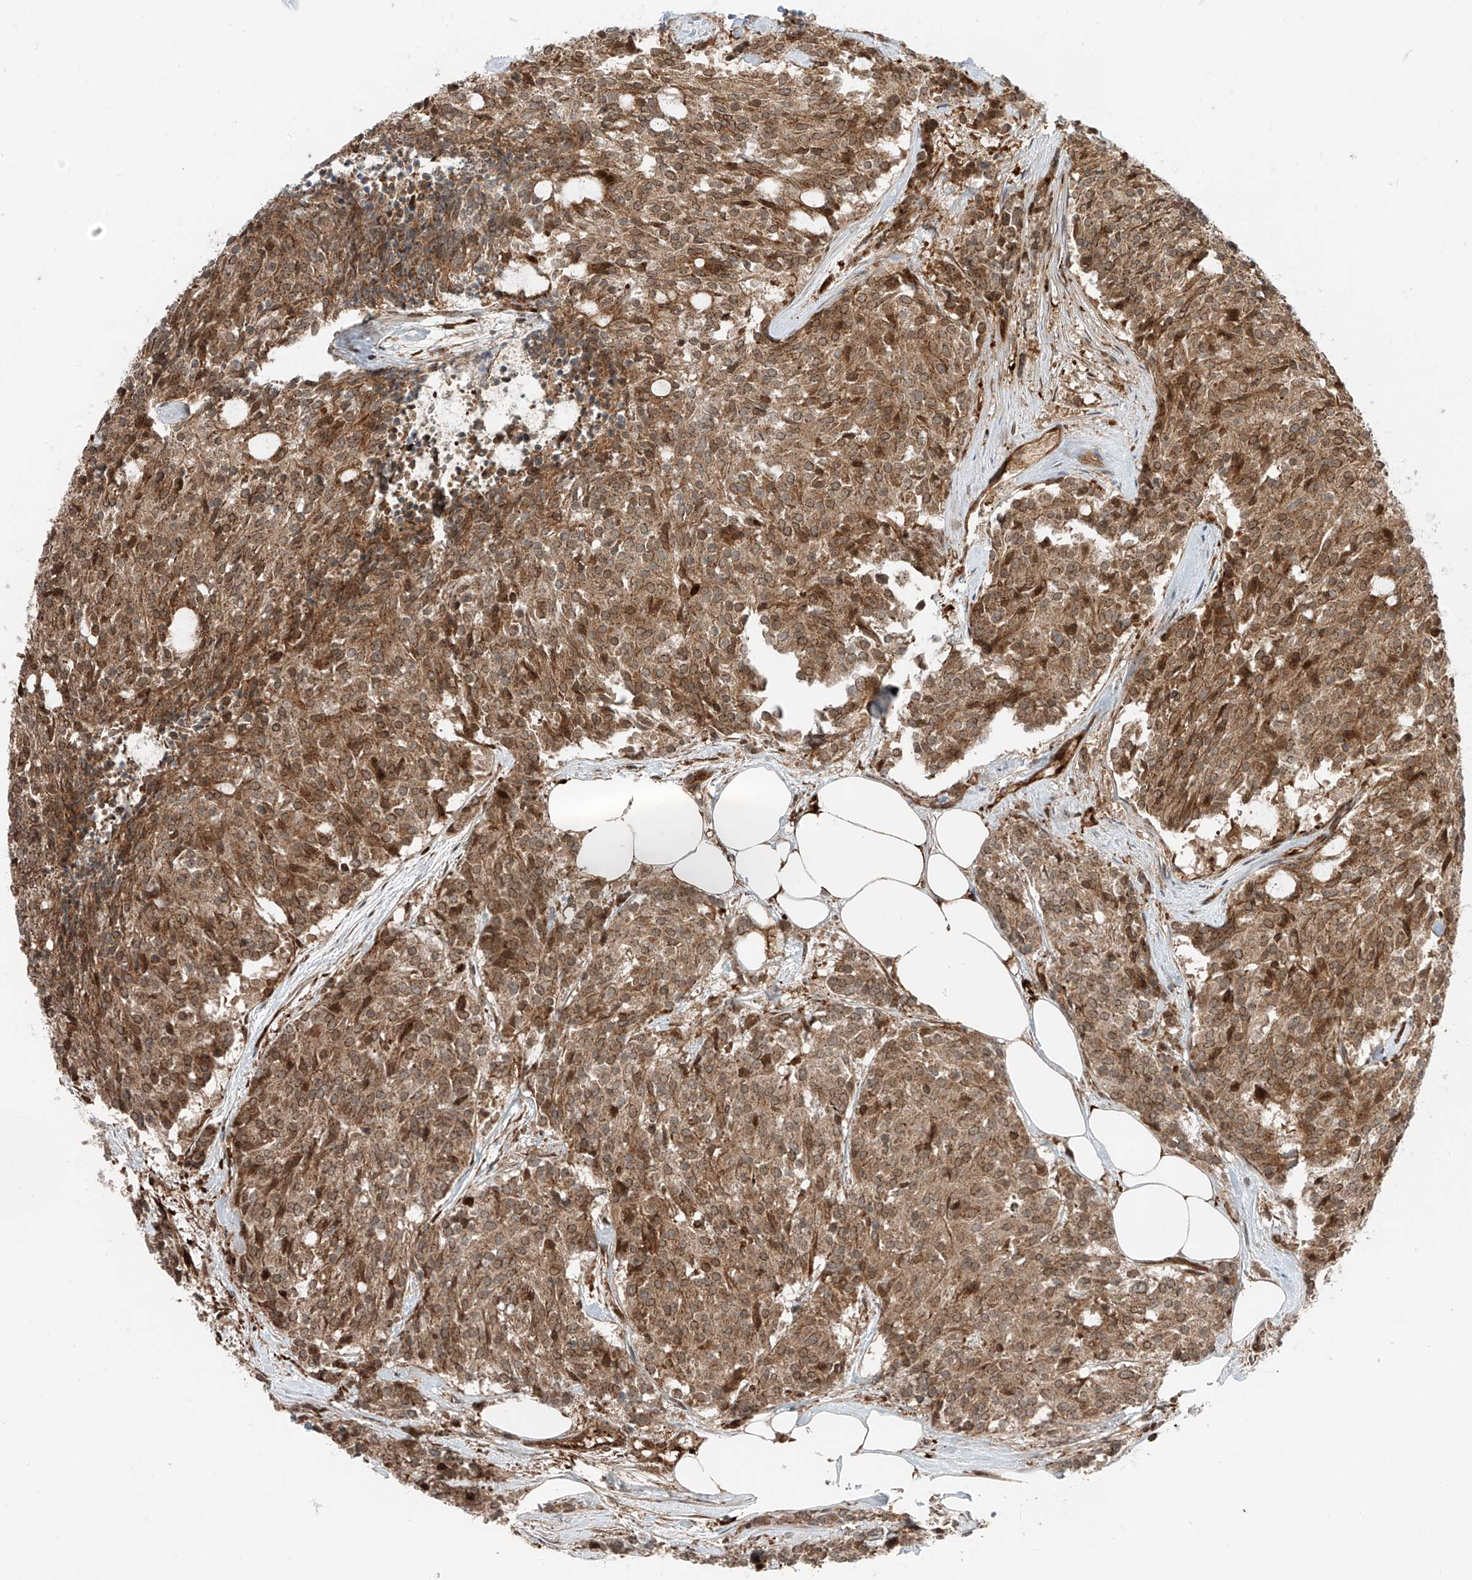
{"staining": {"intensity": "moderate", "quantity": ">75%", "location": "cytoplasmic/membranous"}, "tissue": "carcinoid", "cell_type": "Tumor cells", "image_type": "cancer", "snomed": [{"axis": "morphology", "description": "Carcinoid, malignant, NOS"}, {"axis": "topography", "description": "Pancreas"}], "caption": "A histopathology image showing moderate cytoplasmic/membranous positivity in about >75% of tumor cells in carcinoid, as visualized by brown immunohistochemical staining.", "gene": "USP48", "patient": {"sex": "female", "age": 54}}